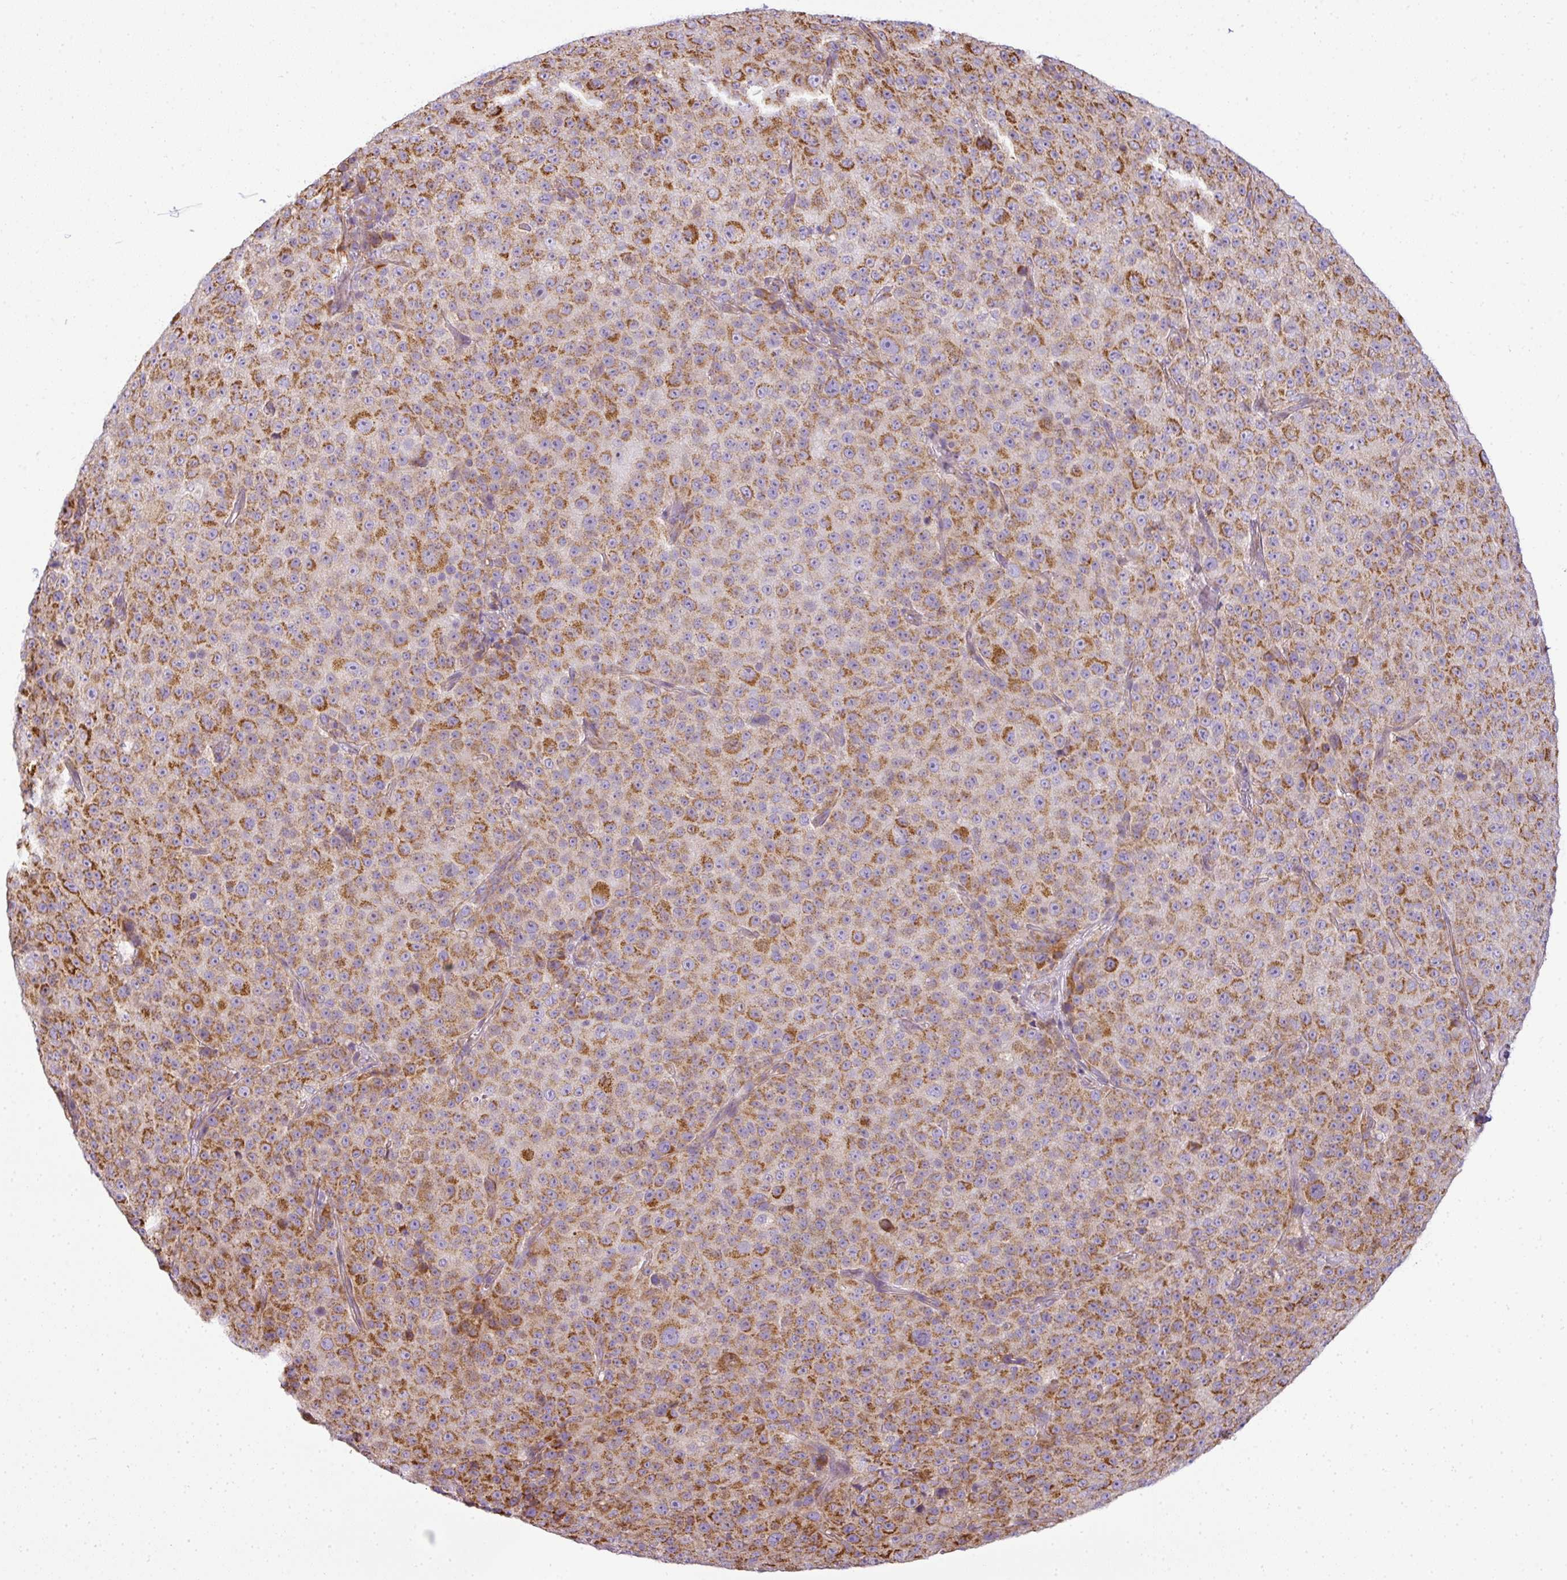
{"staining": {"intensity": "moderate", "quantity": ">75%", "location": "cytoplasmic/membranous"}, "tissue": "melanoma", "cell_type": "Tumor cells", "image_type": "cancer", "snomed": [{"axis": "morphology", "description": "Malignant melanoma, Metastatic site"}, {"axis": "topography", "description": "Skin"}, {"axis": "topography", "description": "Lymph node"}], "caption": "Human malignant melanoma (metastatic site) stained with a brown dye exhibits moderate cytoplasmic/membranous positive positivity in about >75% of tumor cells.", "gene": "ANKRD18A", "patient": {"sex": "male", "age": 66}}